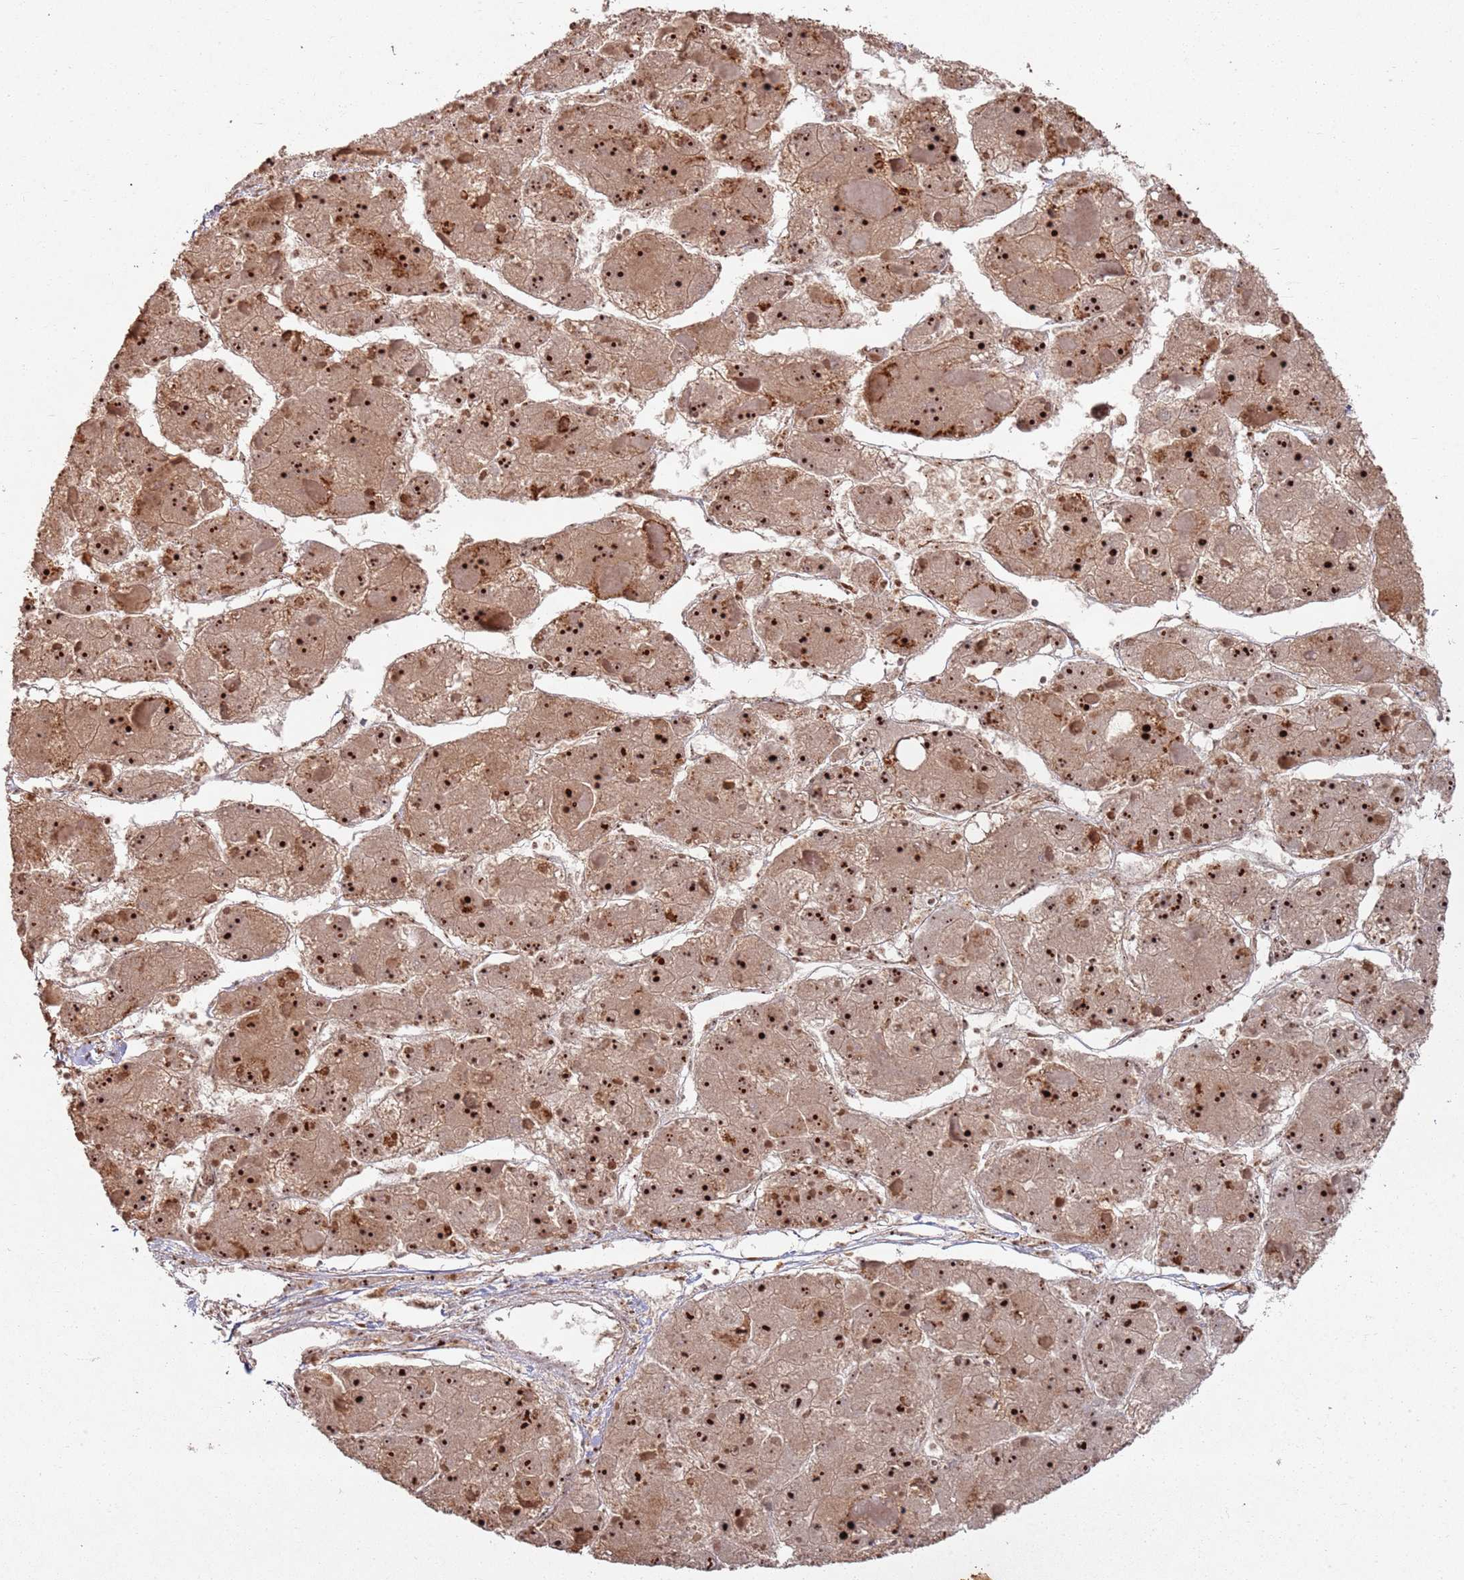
{"staining": {"intensity": "strong", "quantity": ">75%", "location": "cytoplasmic/membranous,nuclear"}, "tissue": "liver cancer", "cell_type": "Tumor cells", "image_type": "cancer", "snomed": [{"axis": "morphology", "description": "Carcinoma, Hepatocellular, NOS"}, {"axis": "topography", "description": "Liver"}], "caption": "Liver cancer stained for a protein (brown) displays strong cytoplasmic/membranous and nuclear positive expression in approximately >75% of tumor cells.", "gene": "UTP11", "patient": {"sex": "female", "age": 73}}